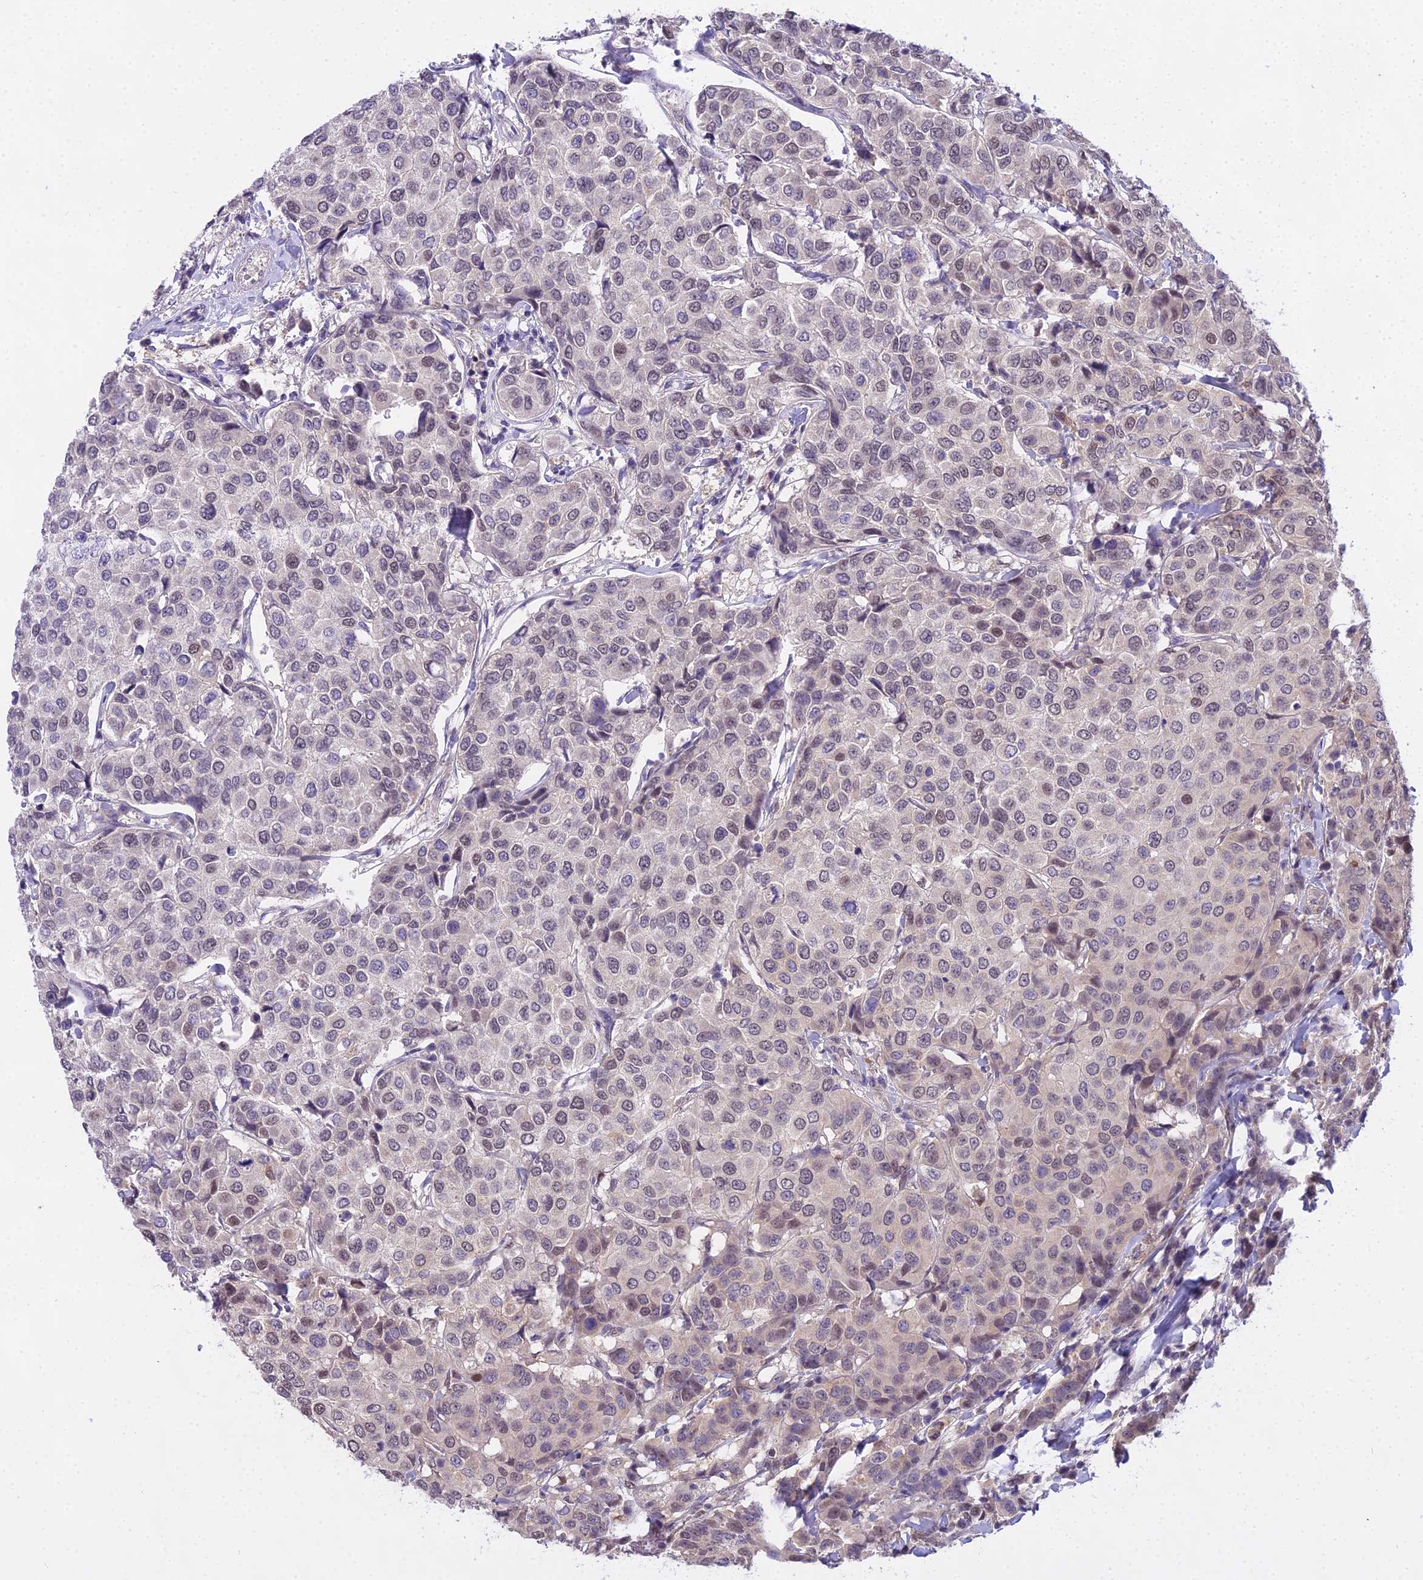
{"staining": {"intensity": "negative", "quantity": "none", "location": "none"}, "tissue": "breast cancer", "cell_type": "Tumor cells", "image_type": "cancer", "snomed": [{"axis": "morphology", "description": "Duct carcinoma"}, {"axis": "topography", "description": "Breast"}], "caption": "The IHC micrograph has no significant expression in tumor cells of invasive ductal carcinoma (breast) tissue.", "gene": "MAT2A", "patient": {"sex": "female", "age": 55}}